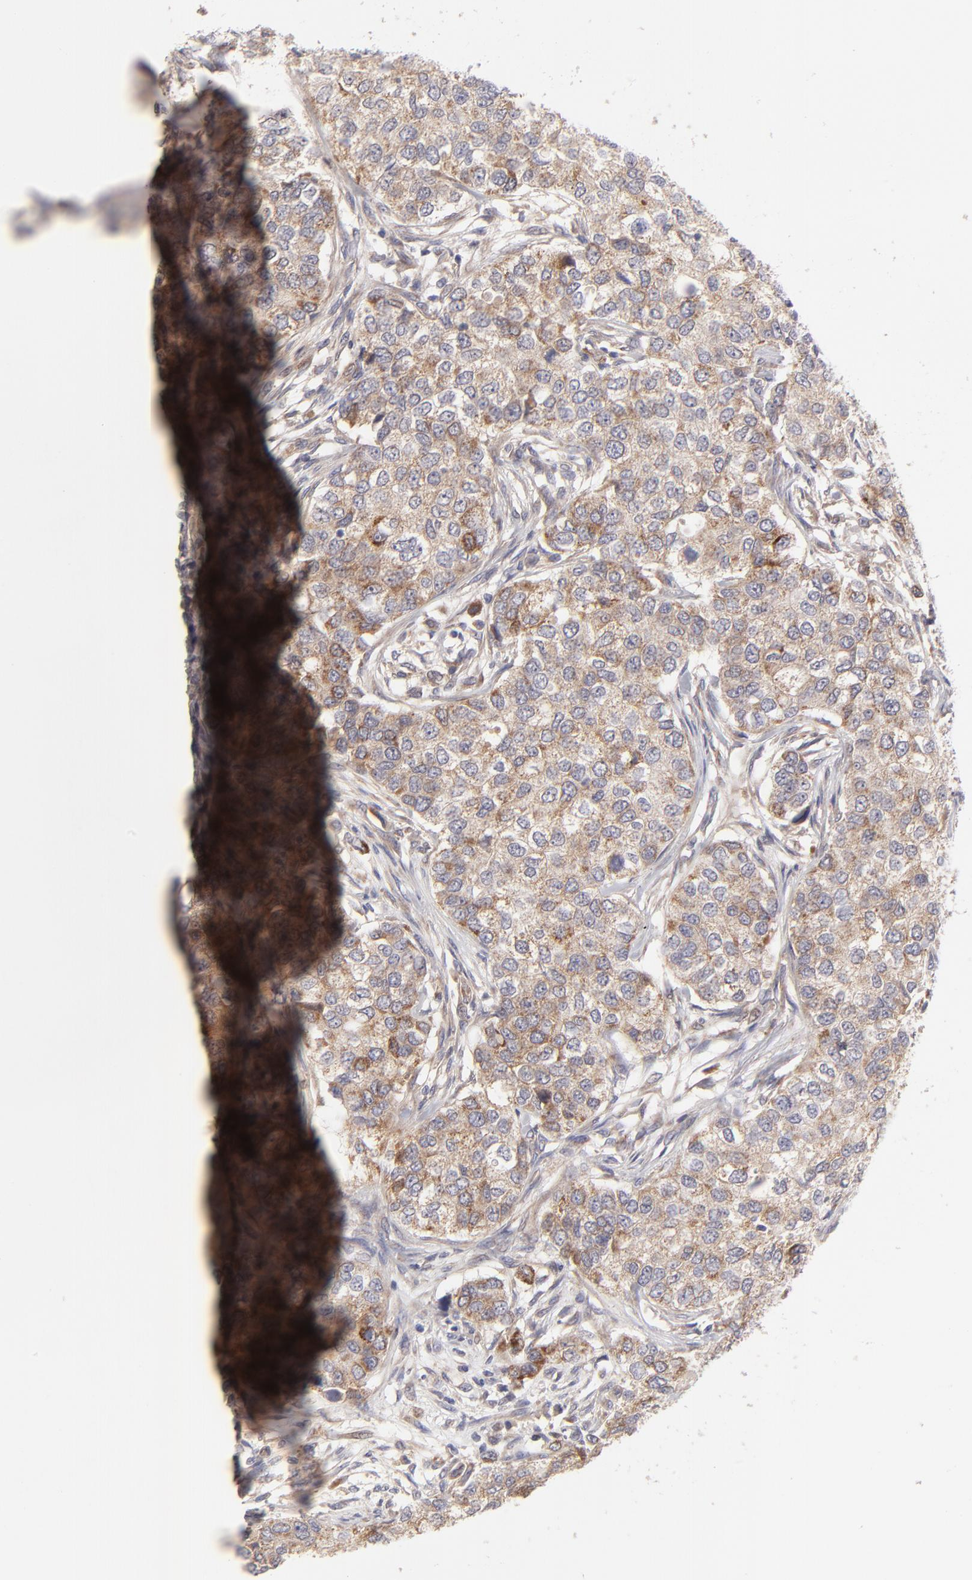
{"staining": {"intensity": "moderate", "quantity": ">75%", "location": "cytoplasmic/membranous"}, "tissue": "breast cancer", "cell_type": "Tumor cells", "image_type": "cancer", "snomed": [{"axis": "morphology", "description": "Normal tissue, NOS"}, {"axis": "morphology", "description": "Duct carcinoma"}, {"axis": "topography", "description": "Breast"}], "caption": "DAB (3,3'-diaminobenzidine) immunohistochemical staining of human breast cancer (invasive ductal carcinoma) reveals moderate cytoplasmic/membranous protein staining in about >75% of tumor cells.", "gene": "HCCS", "patient": {"sex": "female", "age": 49}}